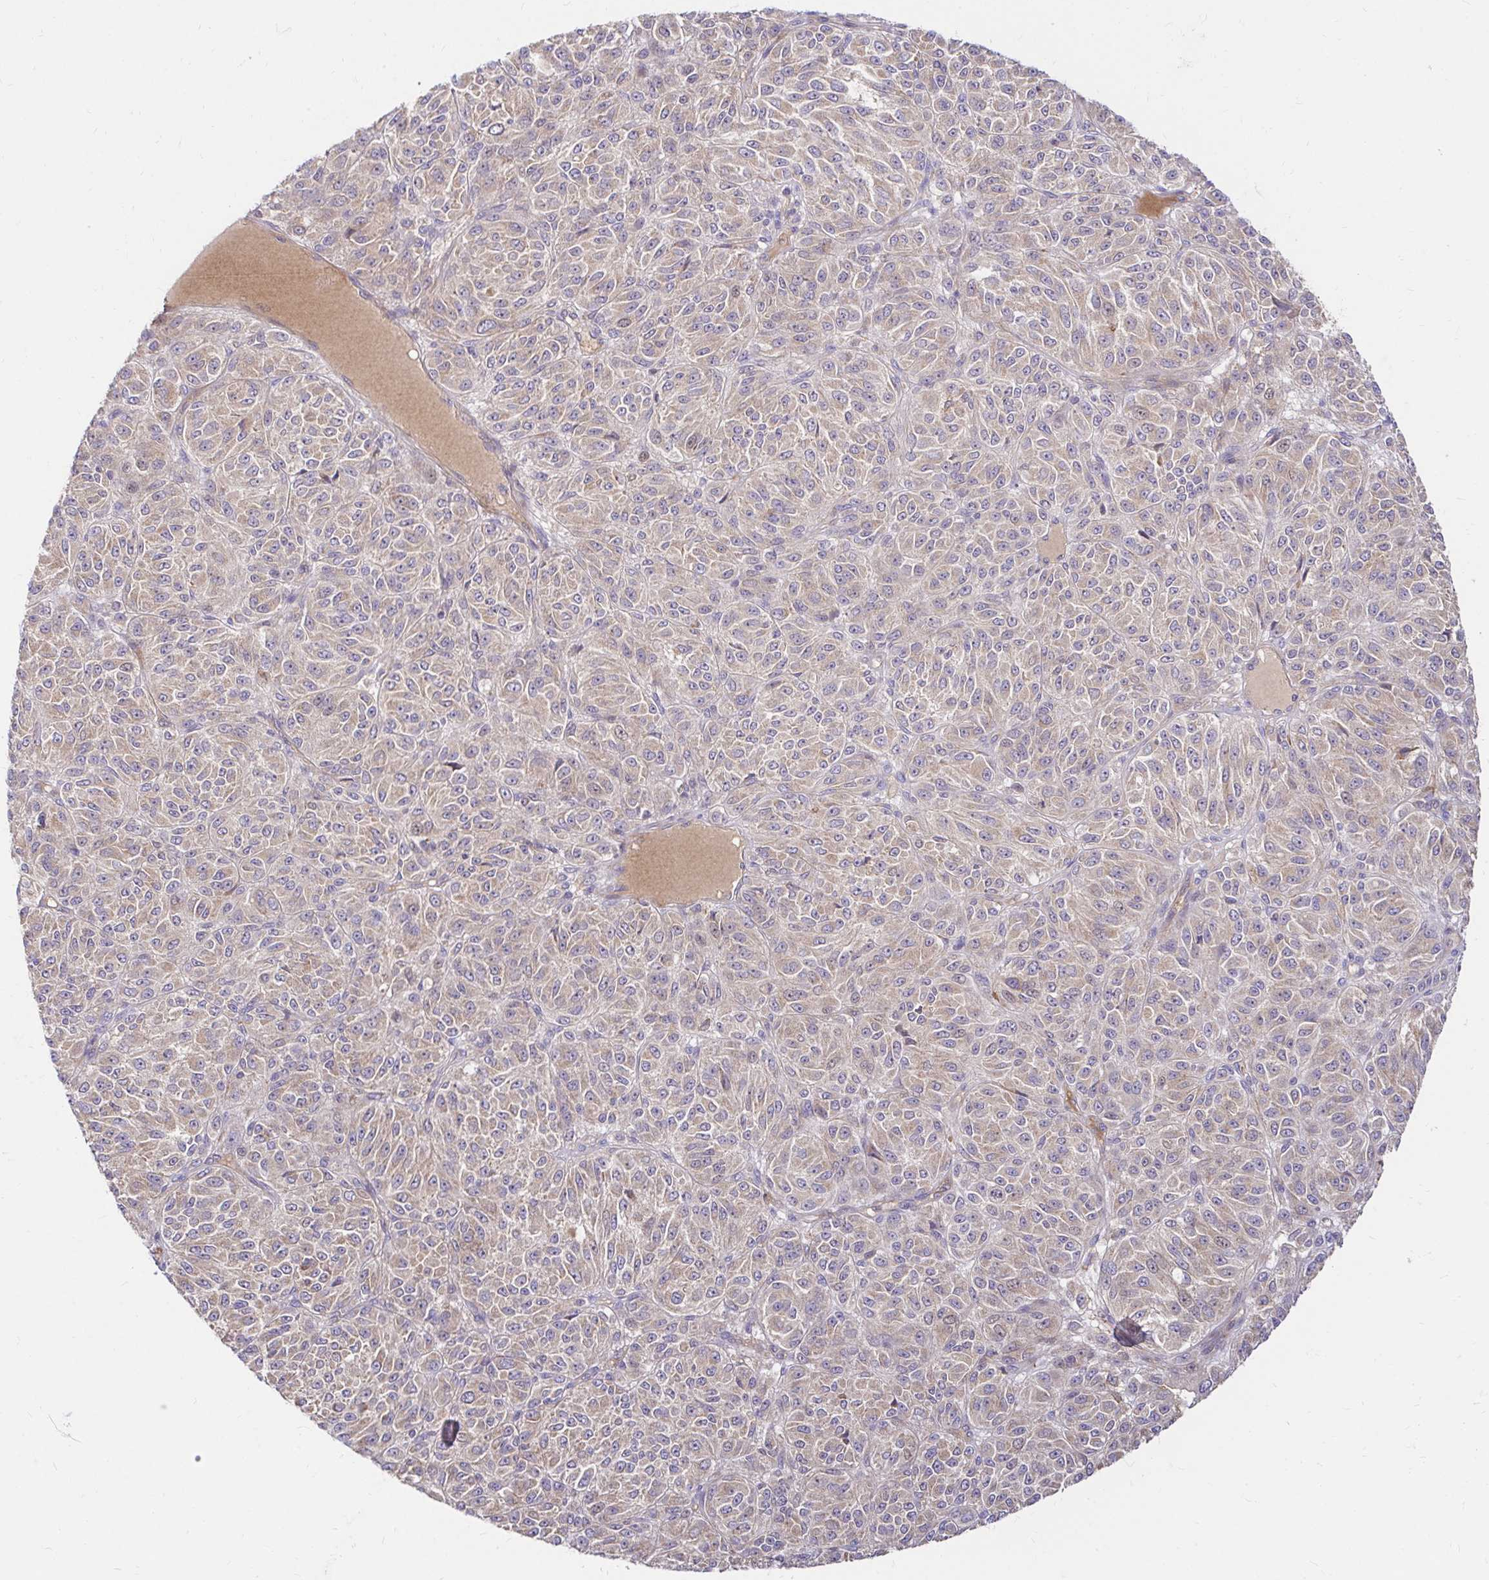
{"staining": {"intensity": "weak", "quantity": "25%-75%", "location": "cytoplasmic/membranous"}, "tissue": "melanoma", "cell_type": "Tumor cells", "image_type": "cancer", "snomed": [{"axis": "morphology", "description": "Malignant melanoma, Metastatic site"}, {"axis": "topography", "description": "Brain"}], "caption": "Melanoma stained for a protein demonstrates weak cytoplasmic/membranous positivity in tumor cells.", "gene": "ITGA2", "patient": {"sex": "female", "age": 56}}